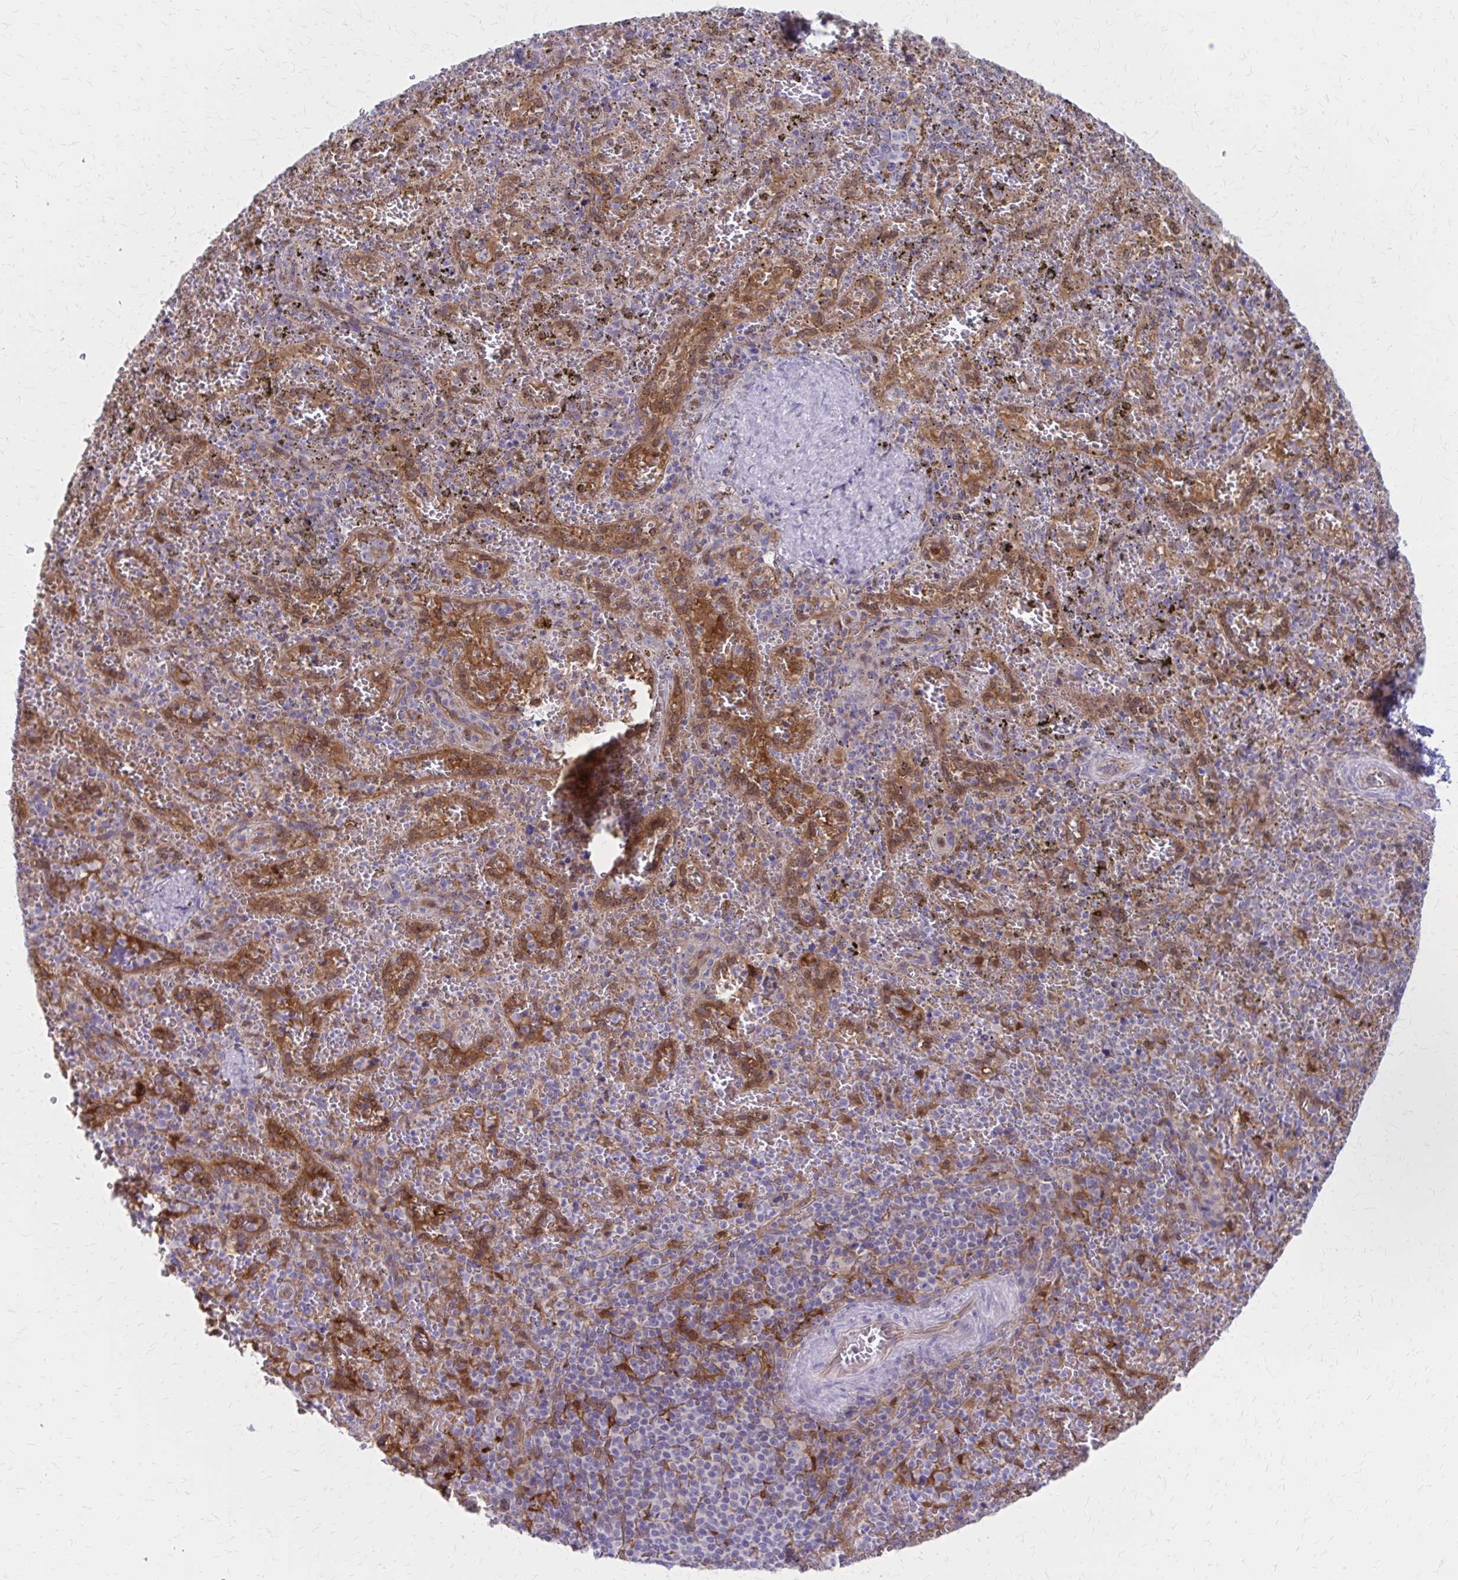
{"staining": {"intensity": "negative", "quantity": "none", "location": "none"}, "tissue": "spleen", "cell_type": "Cells in red pulp", "image_type": "normal", "snomed": [{"axis": "morphology", "description": "Normal tissue, NOS"}, {"axis": "topography", "description": "Spleen"}], "caption": "IHC of normal human spleen displays no positivity in cells in red pulp. (Stains: DAB immunohistochemistry (IHC) with hematoxylin counter stain, Microscopy: brightfield microscopy at high magnification).", "gene": "CLIC2", "patient": {"sex": "female", "age": 50}}